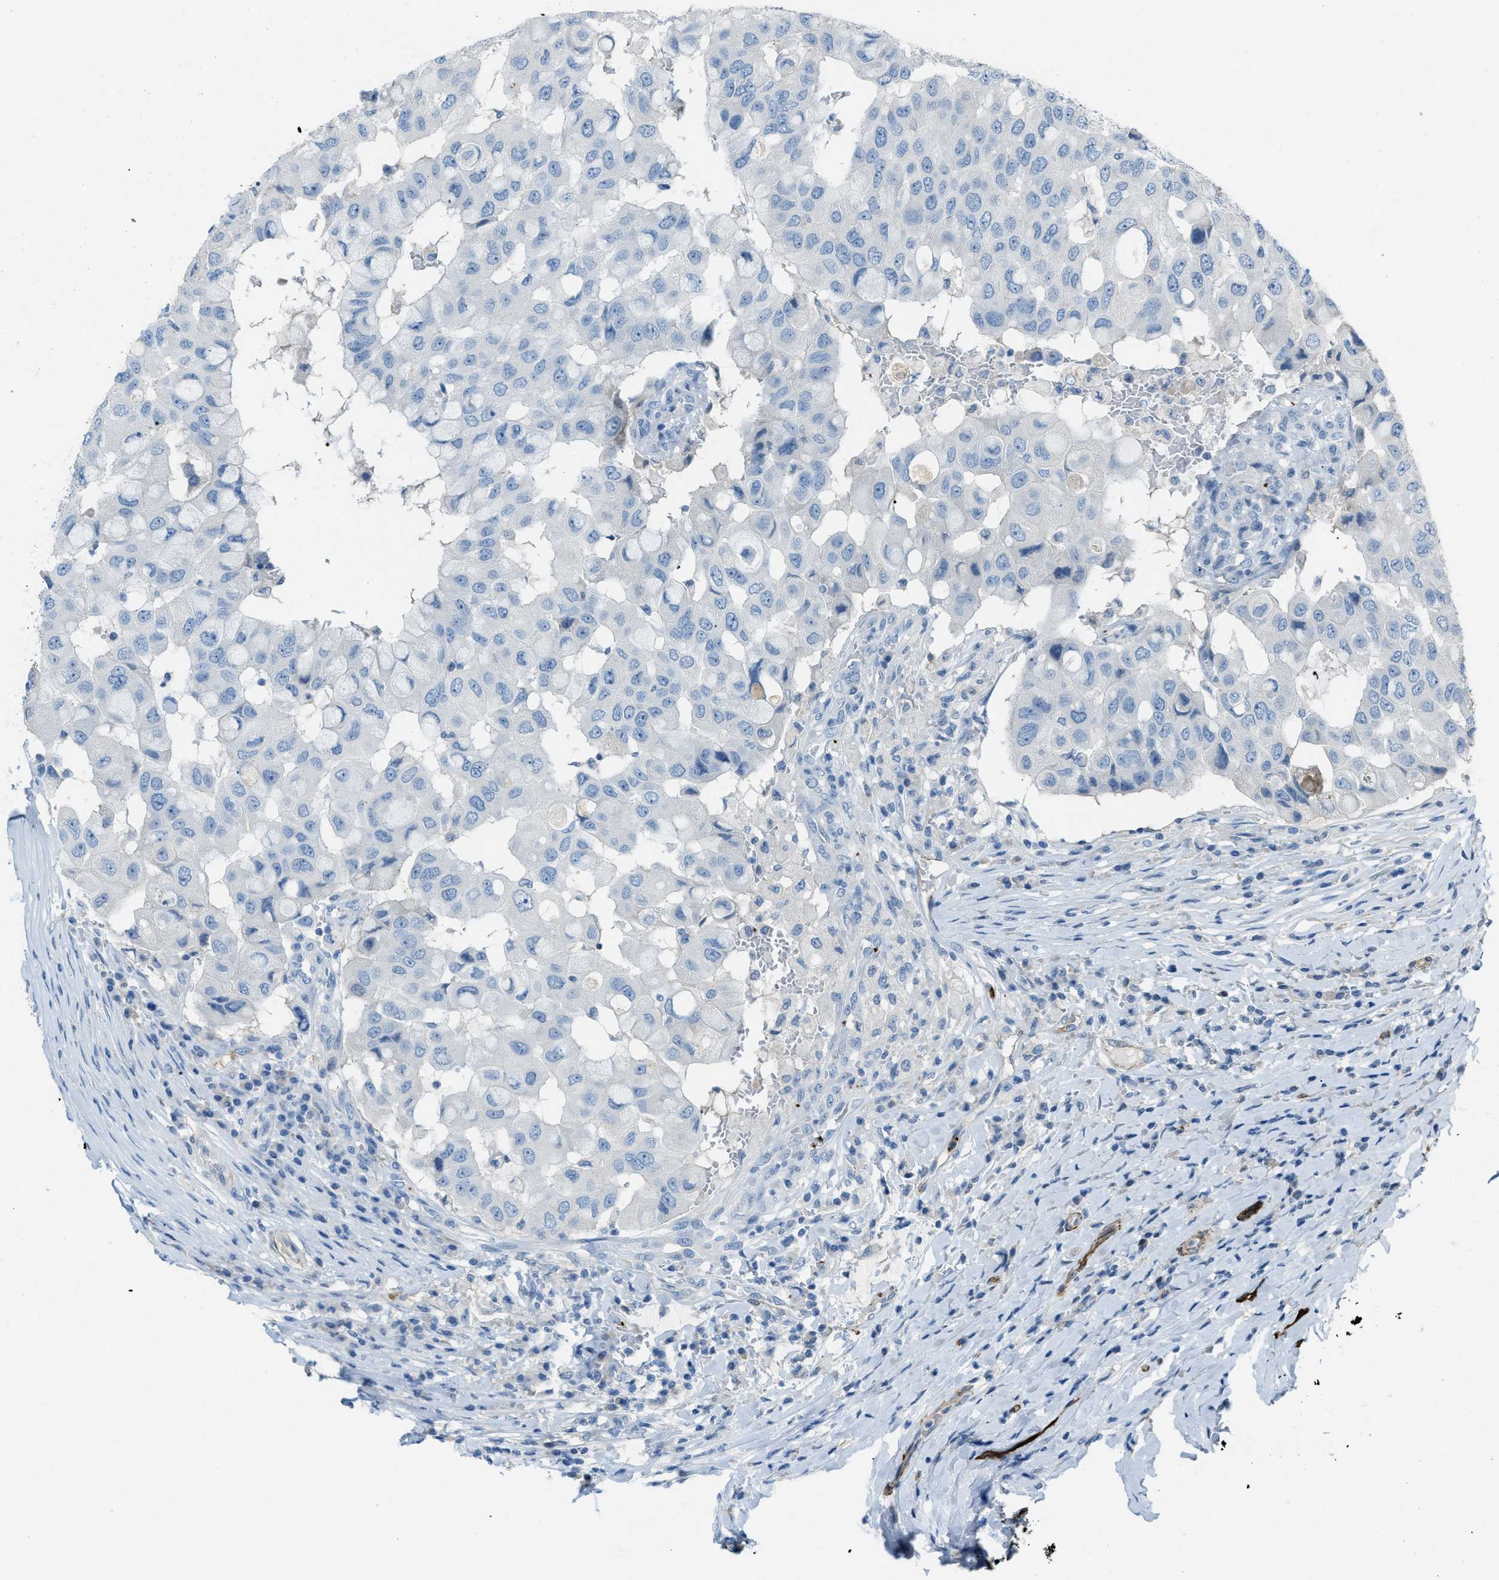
{"staining": {"intensity": "negative", "quantity": "none", "location": "none"}, "tissue": "breast cancer", "cell_type": "Tumor cells", "image_type": "cancer", "snomed": [{"axis": "morphology", "description": "Duct carcinoma"}, {"axis": "topography", "description": "Breast"}], "caption": "This image is of invasive ductal carcinoma (breast) stained with immunohistochemistry to label a protein in brown with the nuclei are counter-stained blue. There is no positivity in tumor cells.", "gene": "SLC22A15", "patient": {"sex": "female", "age": 27}}